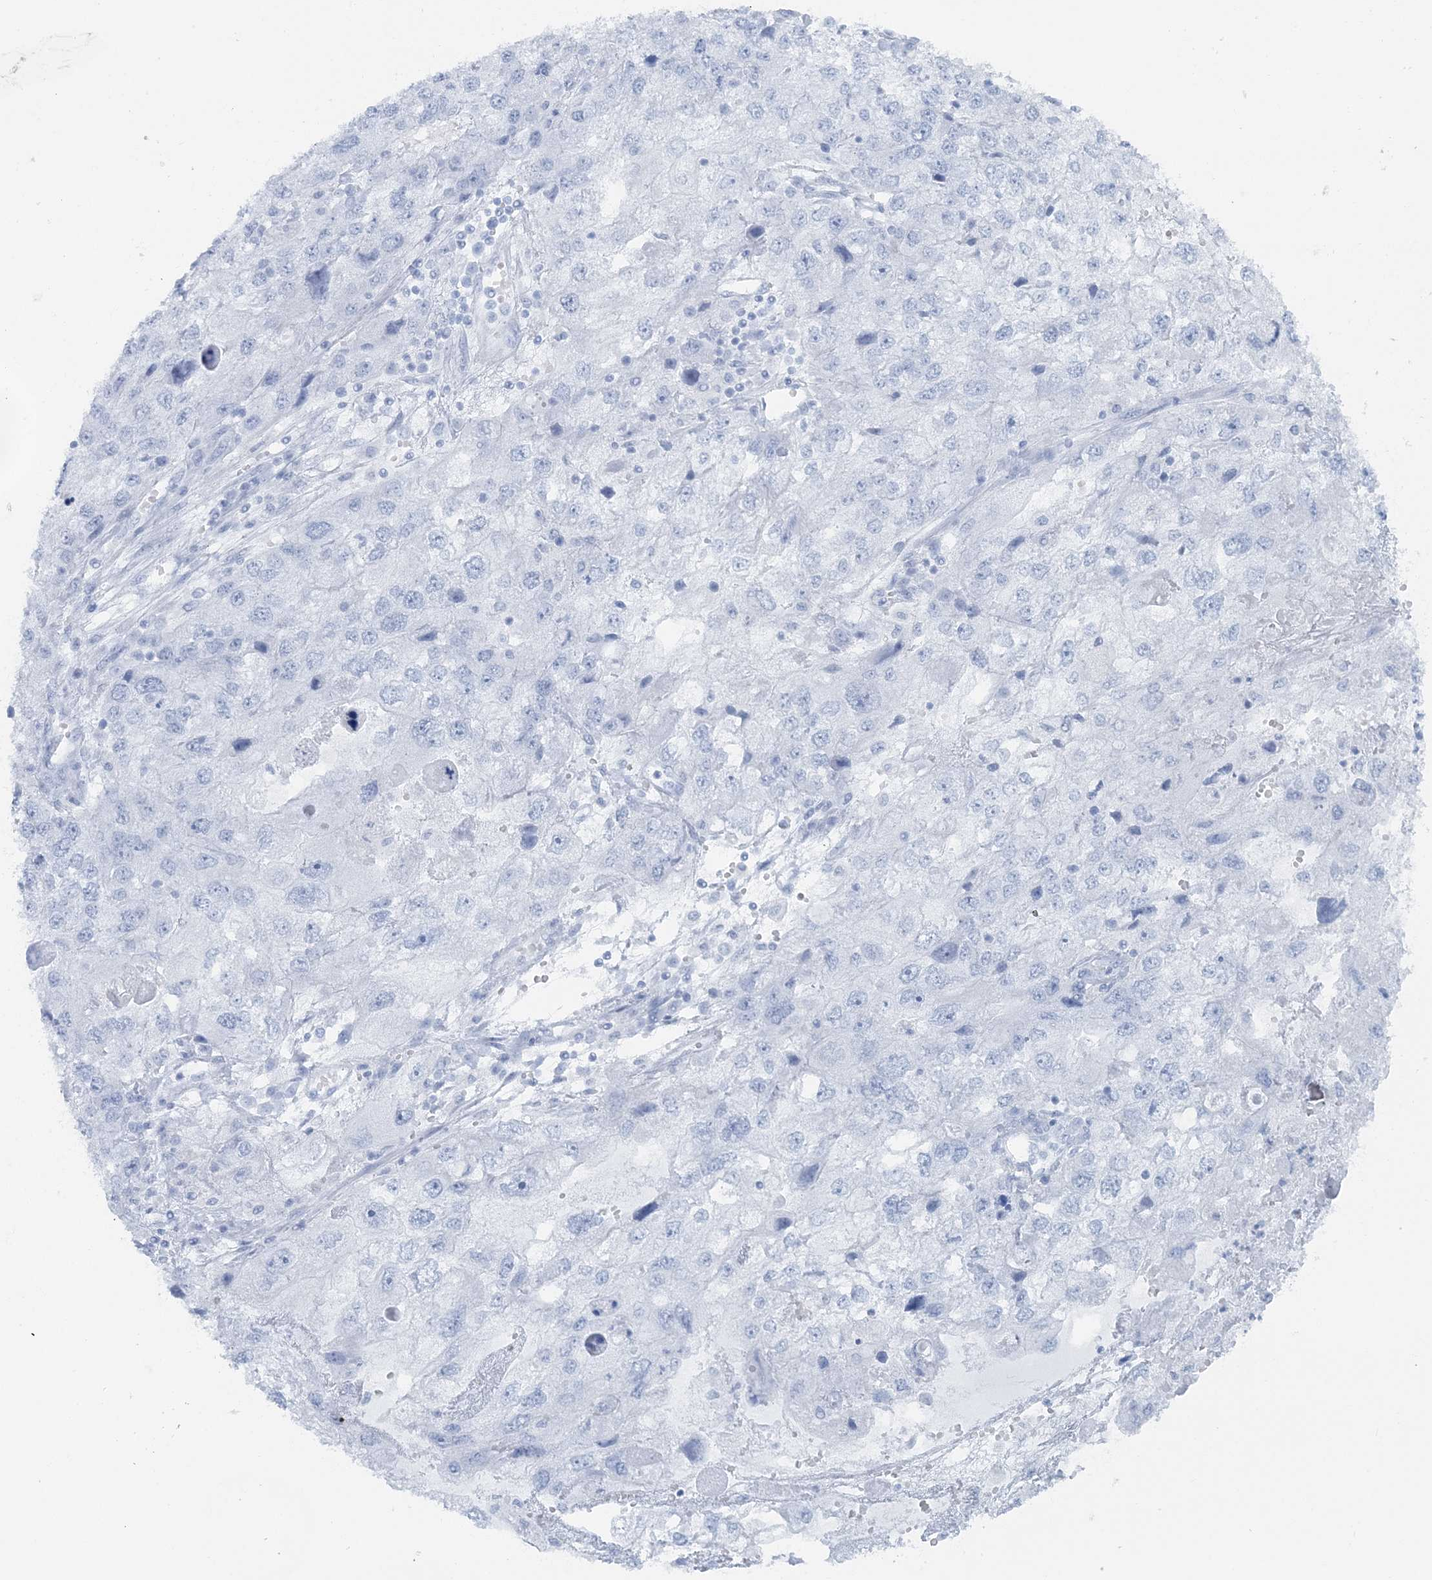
{"staining": {"intensity": "negative", "quantity": "none", "location": "none"}, "tissue": "endometrial cancer", "cell_type": "Tumor cells", "image_type": "cancer", "snomed": [{"axis": "morphology", "description": "Adenocarcinoma, NOS"}, {"axis": "topography", "description": "Endometrium"}], "caption": "High power microscopy photomicrograph of an immunohistochemistry photomicrograph of endometrial cancer (adenocarcinoma), revealing no significant staining in tumor cells.", "gene": "ATP11A", "patient": {"sex": "female", "age": 49}}